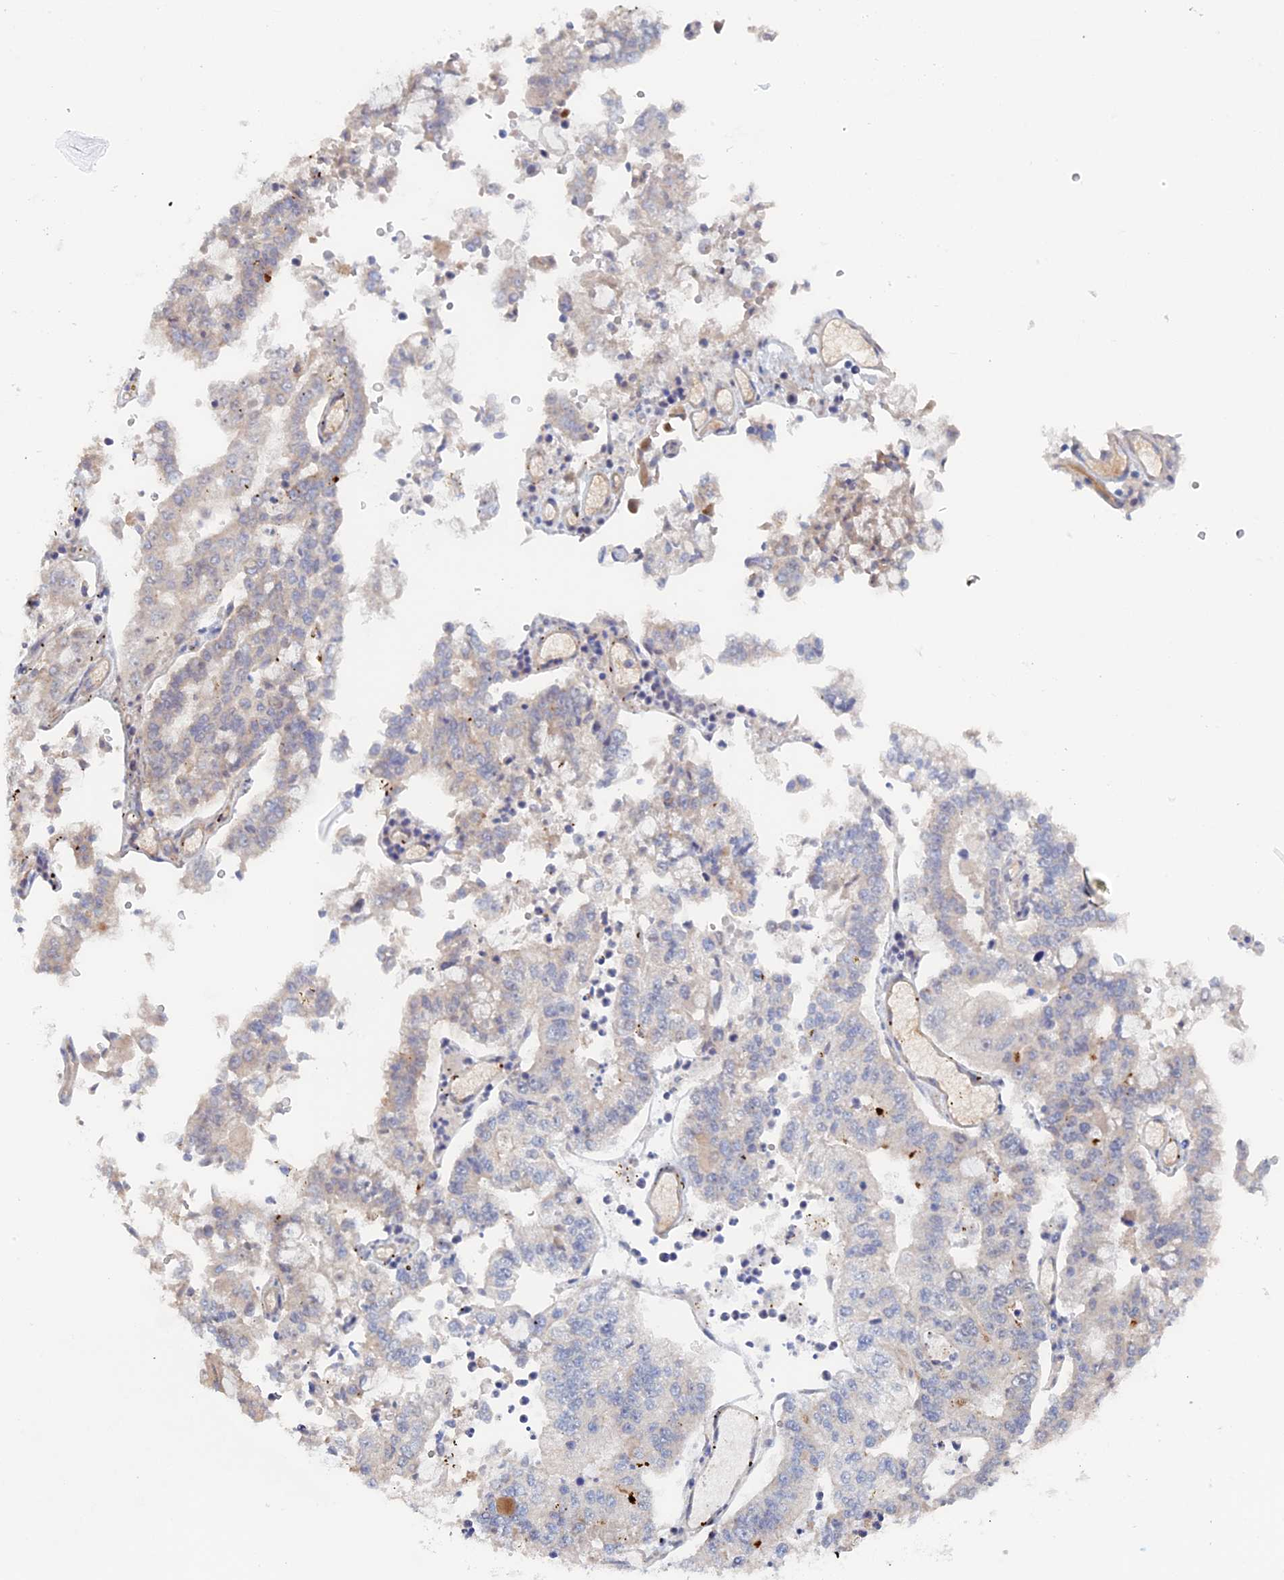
{"staining": {"intensity": "negative", "quantity": "none", "location": "none"}, "tissue": "stomach cancer", "cell_type": "Tumor cells", "image_type": "cancer", "snomed": [{"axis": "morphology", "description": "Adenocarcinoma, NOS"}, {"axis": "topography", "description": "Stomach"}], "caption": "This micrograph is of stomach cancer (adenocarcinoma) stained with immunohistochemistry (IHC) to label a protein in brown with the nuclei are counter-stained blue. There is no positivity in tumor cells. (DAB immunohistochemistry with hematoxylin counter stain).", "gene": "ELOVL6", "patient": {"sex": "male", "age": 76}}